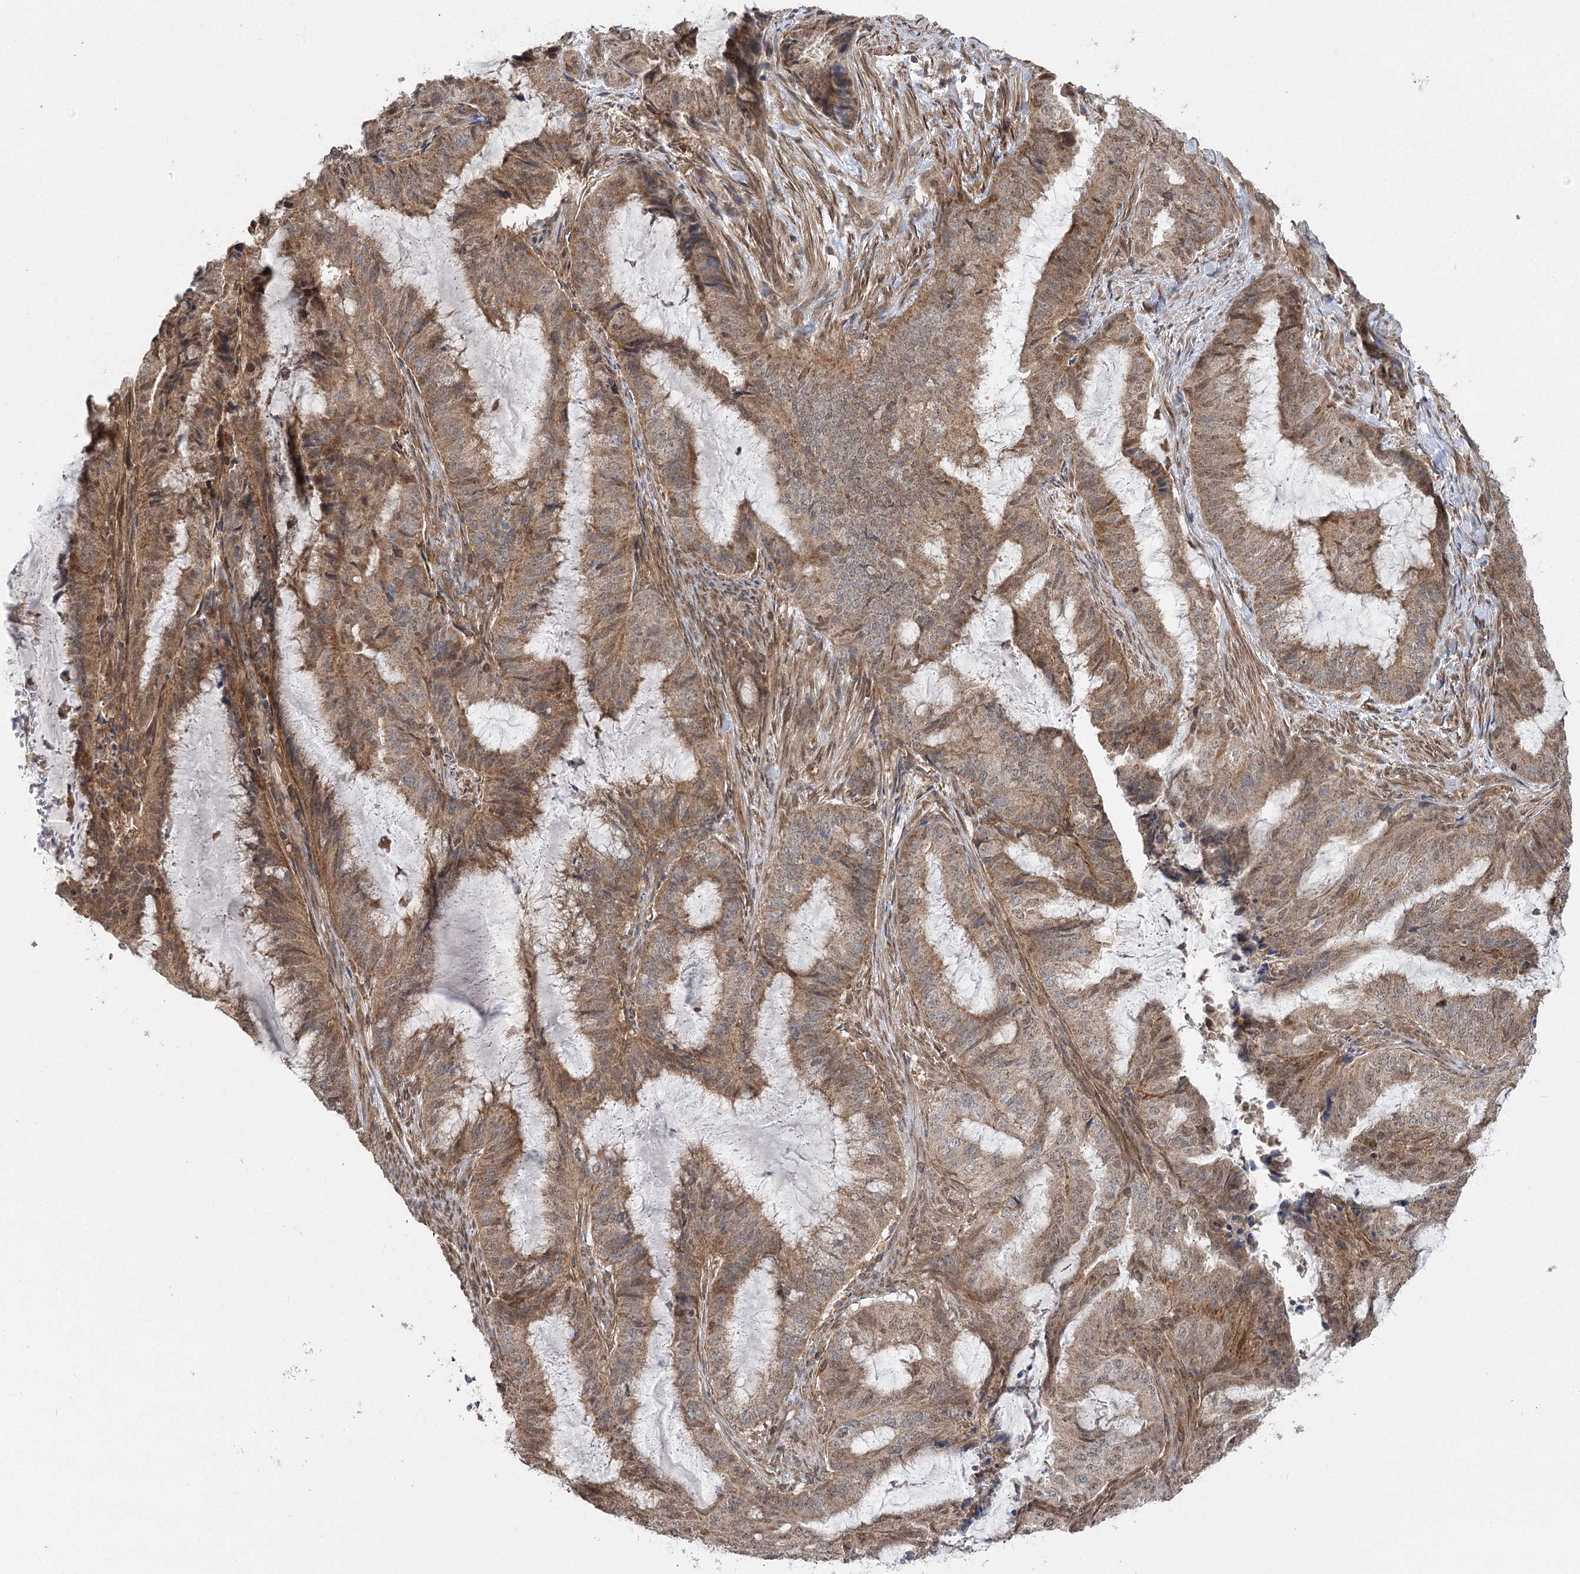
{"staining": {"intensity": "moderate", "quantity": ">75%", "location": "cytoplasmic/membranous"}, "tissue": "endometrial cancer", "cell_type": "Tumor cells", "image_type": "cancer", "snomed": [{"axis": "morphology", "description": "Adenocarcinoma, NOS"}, {"axis": "topography", "description": "Endometrium"}], "caption": "Immunohistochemical staining of endometrial cancer (adenocarcinoma) demonstrates medium levels of moderate cytoplasmic/membranous expression in about >75% of tumor cells.", "gene": "C12orf4", "patient": {"sex": "female", "age": 51}}